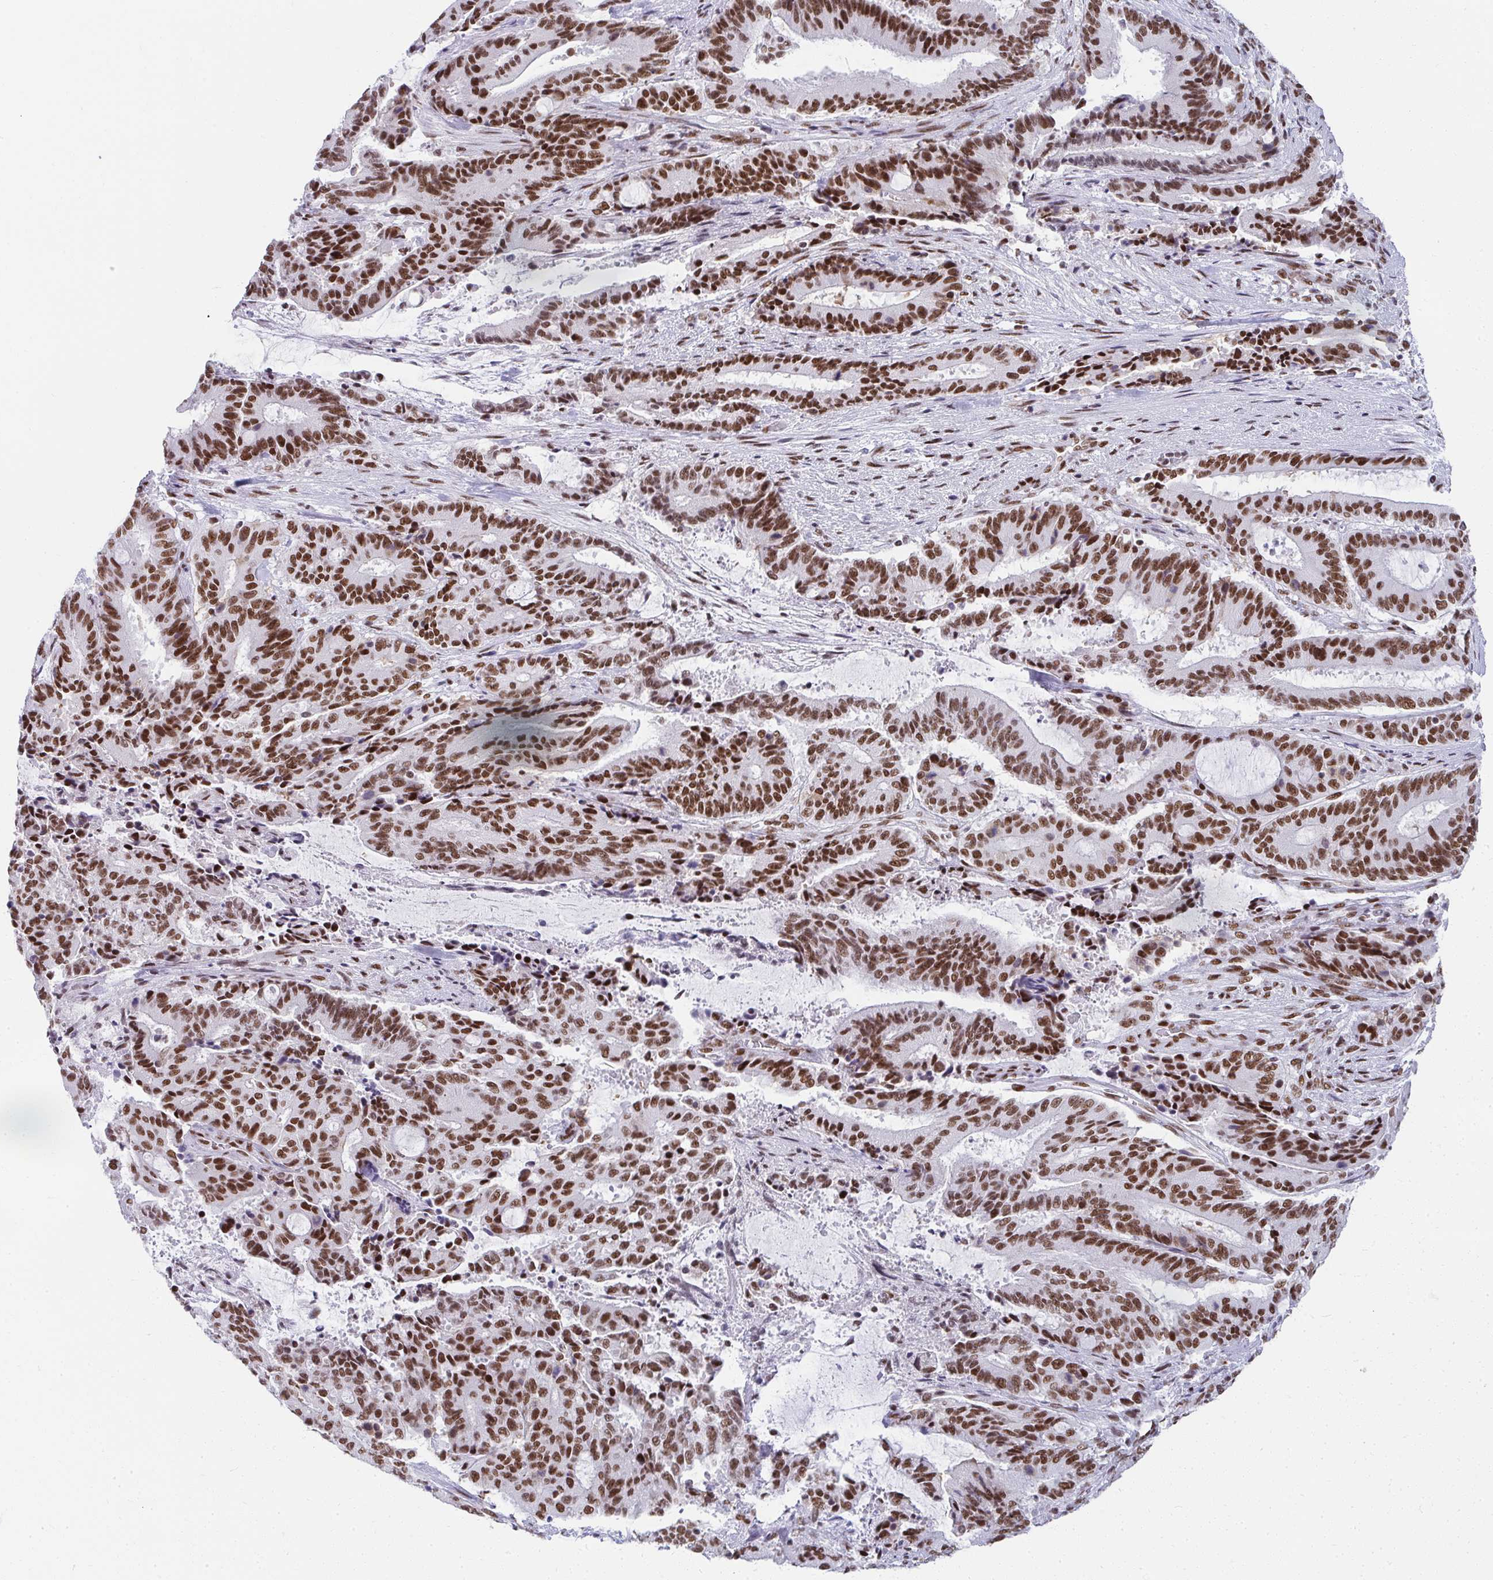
{"staining": {"intensity": "strong", "quantity": ">75%", "location": "nuclear"}, "tissue": "liver cancer", "cell_type": "Tumor cells", "image_type": "cancer", "snomed": [{"axis": "morphology", "description": "Normal tissue, NOS"}, {"axis": "morphology", "description": "Cholangiocarcinoma"}, {"axis": "topography", "description": "Liver"}, {"axis": "topography", "description": "Peripheral nerve tissue"}], "caption": "Protein expression analysis of human liver cancer (cholangiocarcinoma) reveals strong nuclear positivity in approximately >75% of tumor cells.", "gene": "CREBBP", "patient": {"sex": "female", "age": 73}}